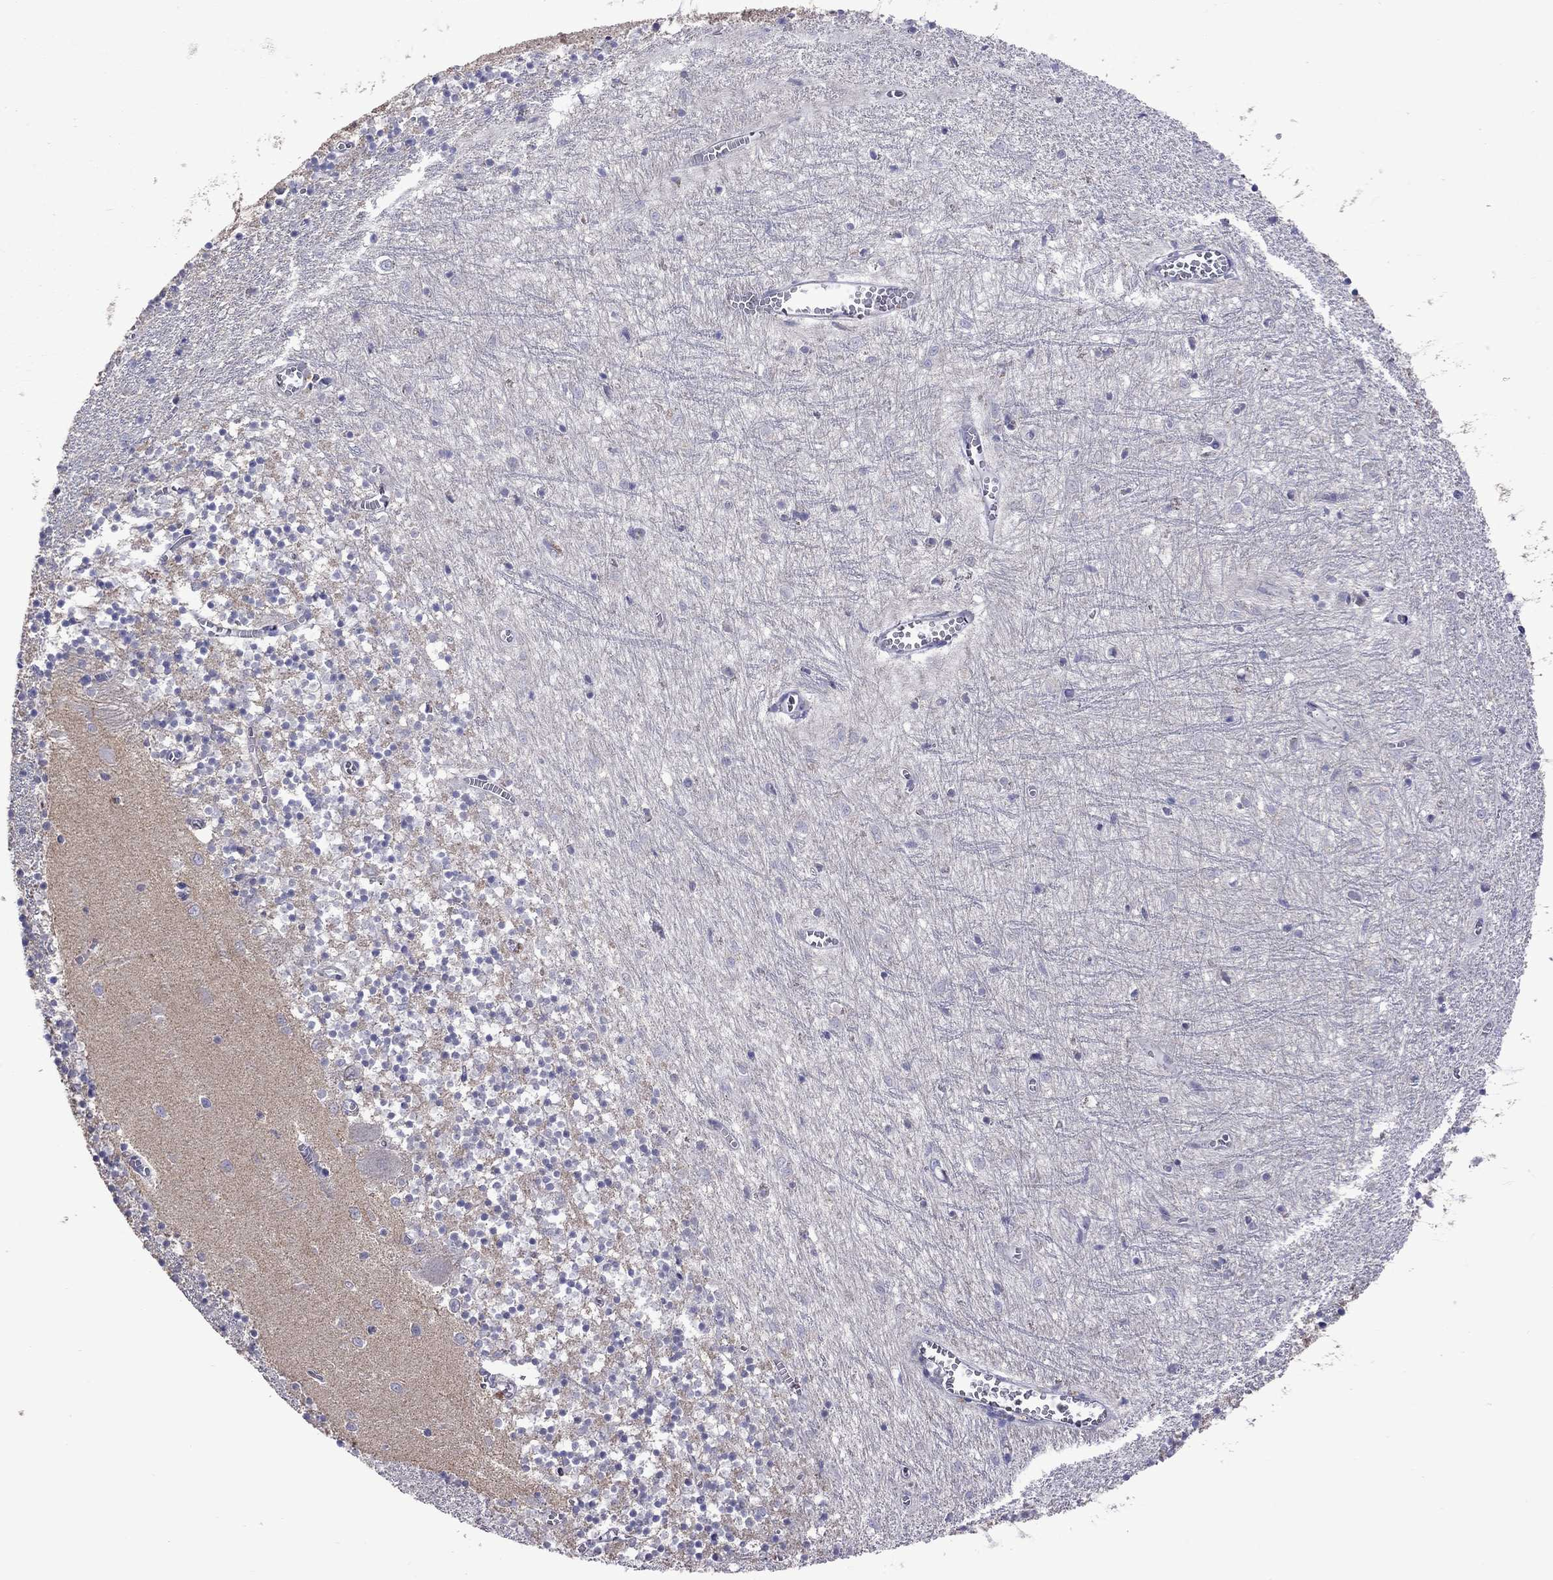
{"staining": {"intensity": "negative", "quantity": "none", "location": "none"}, "tissue": "cerebellum", "cell_type": "Cells in granular layer", "image_type": "normal", "snomed": [{"axis": "morphology", "description": "Normal tissue, NOS"}, {"axis": "topography", "description": "Cerebellum"}], "caption": "This is an immunohistochemistry image of benign cerebellum. There is no positivity in cells in granular layer.", "gene": "RTP5", "patient": {"sex": "female", "age": 64}}